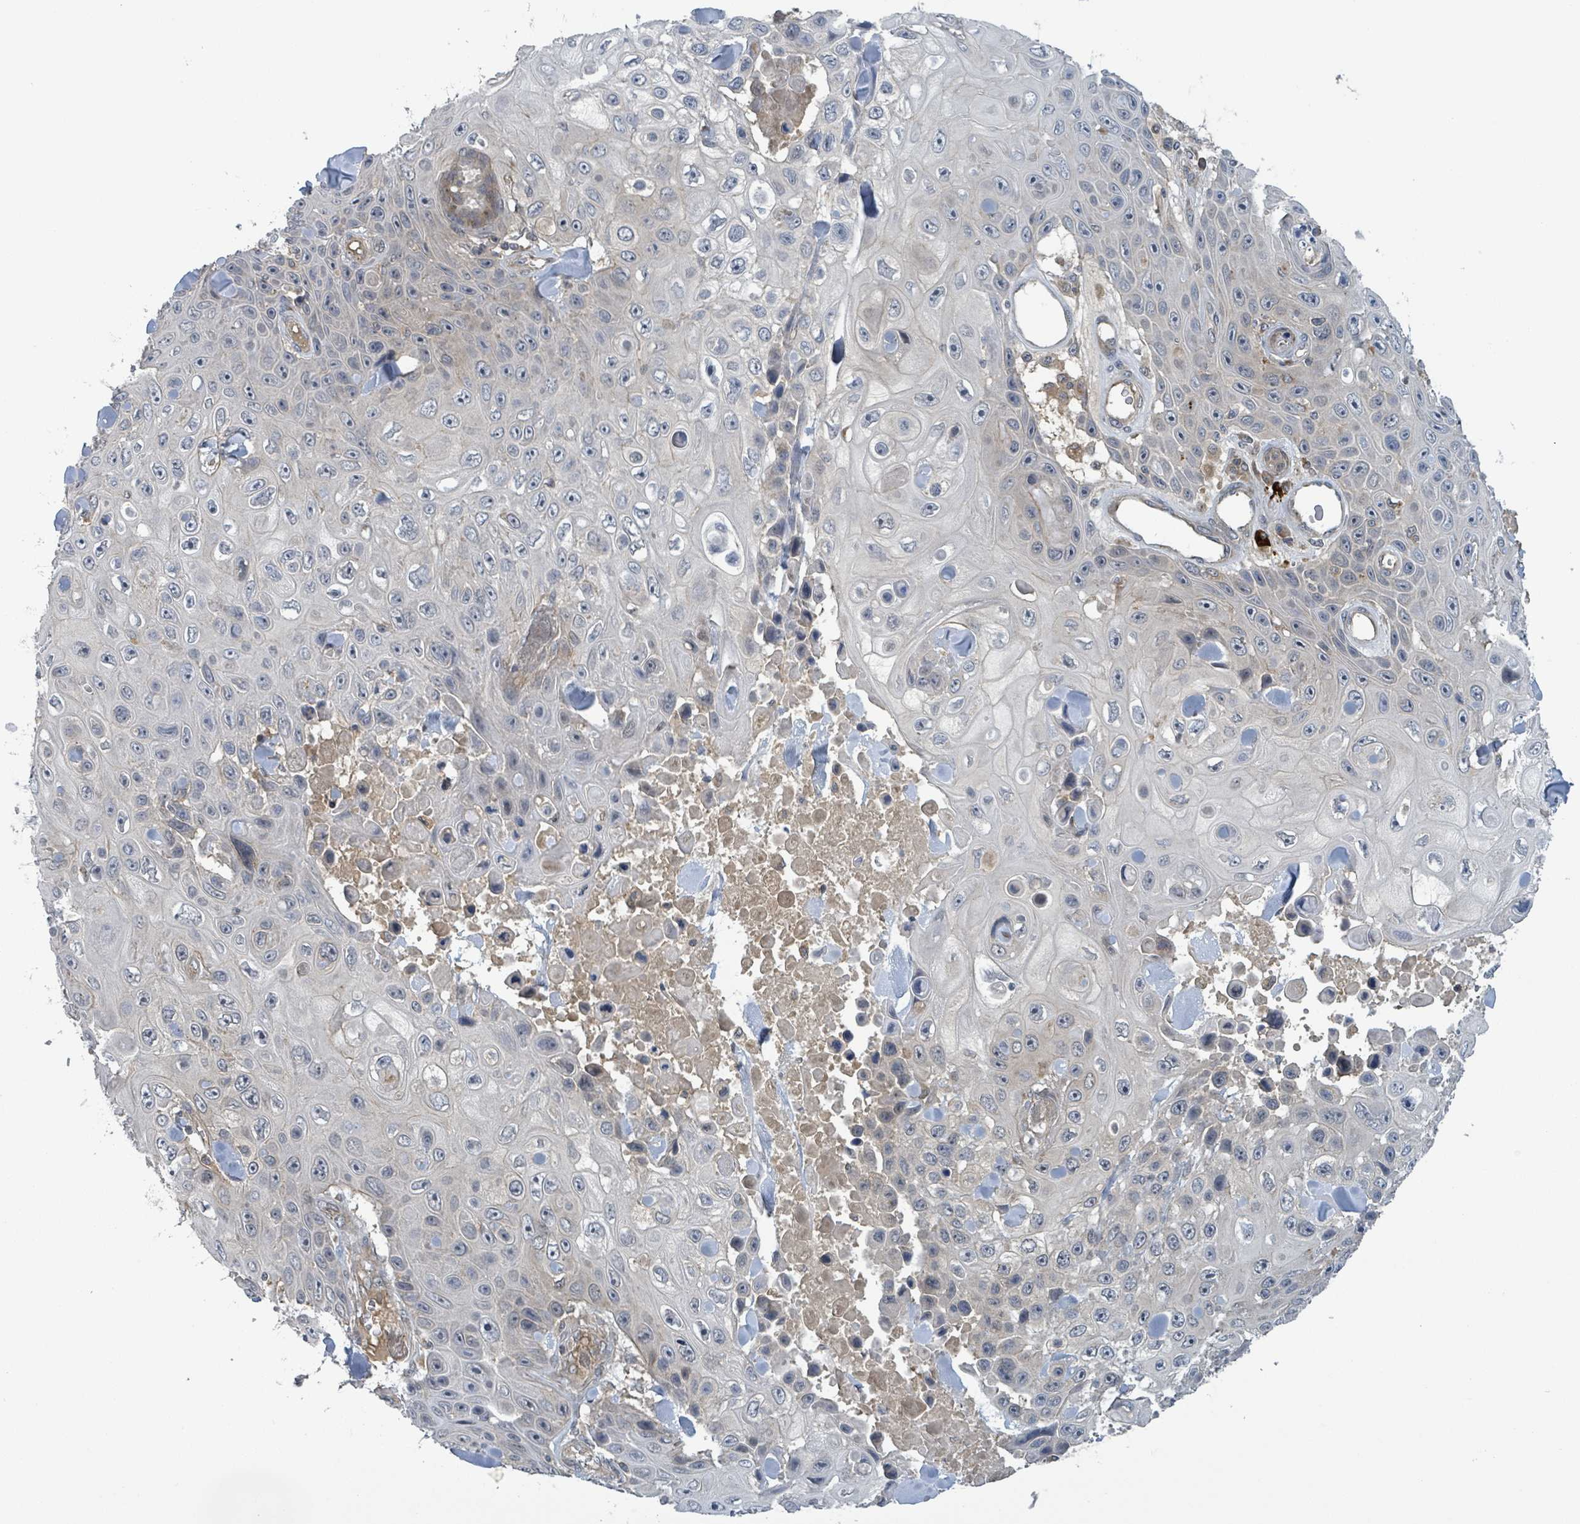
{"staining": {"intensity": "negative", "quantity": "none", "location": "none"}, "tissue": "skin cancer", "cell_type": "Tumor cells", "image_type": "cancer", "snomed": [{"axis": "morphology", "description": "Squamous cell carcinoma, NOS"}, {"axis": "topography", "description": "Skin"}], "caption": "Photomicrograph shows no significant protein staining in tumor cells of squamous cell carcinoma (skin).", "gene": "CCDC121", "patient": {"sex": "male", "age": 82}}